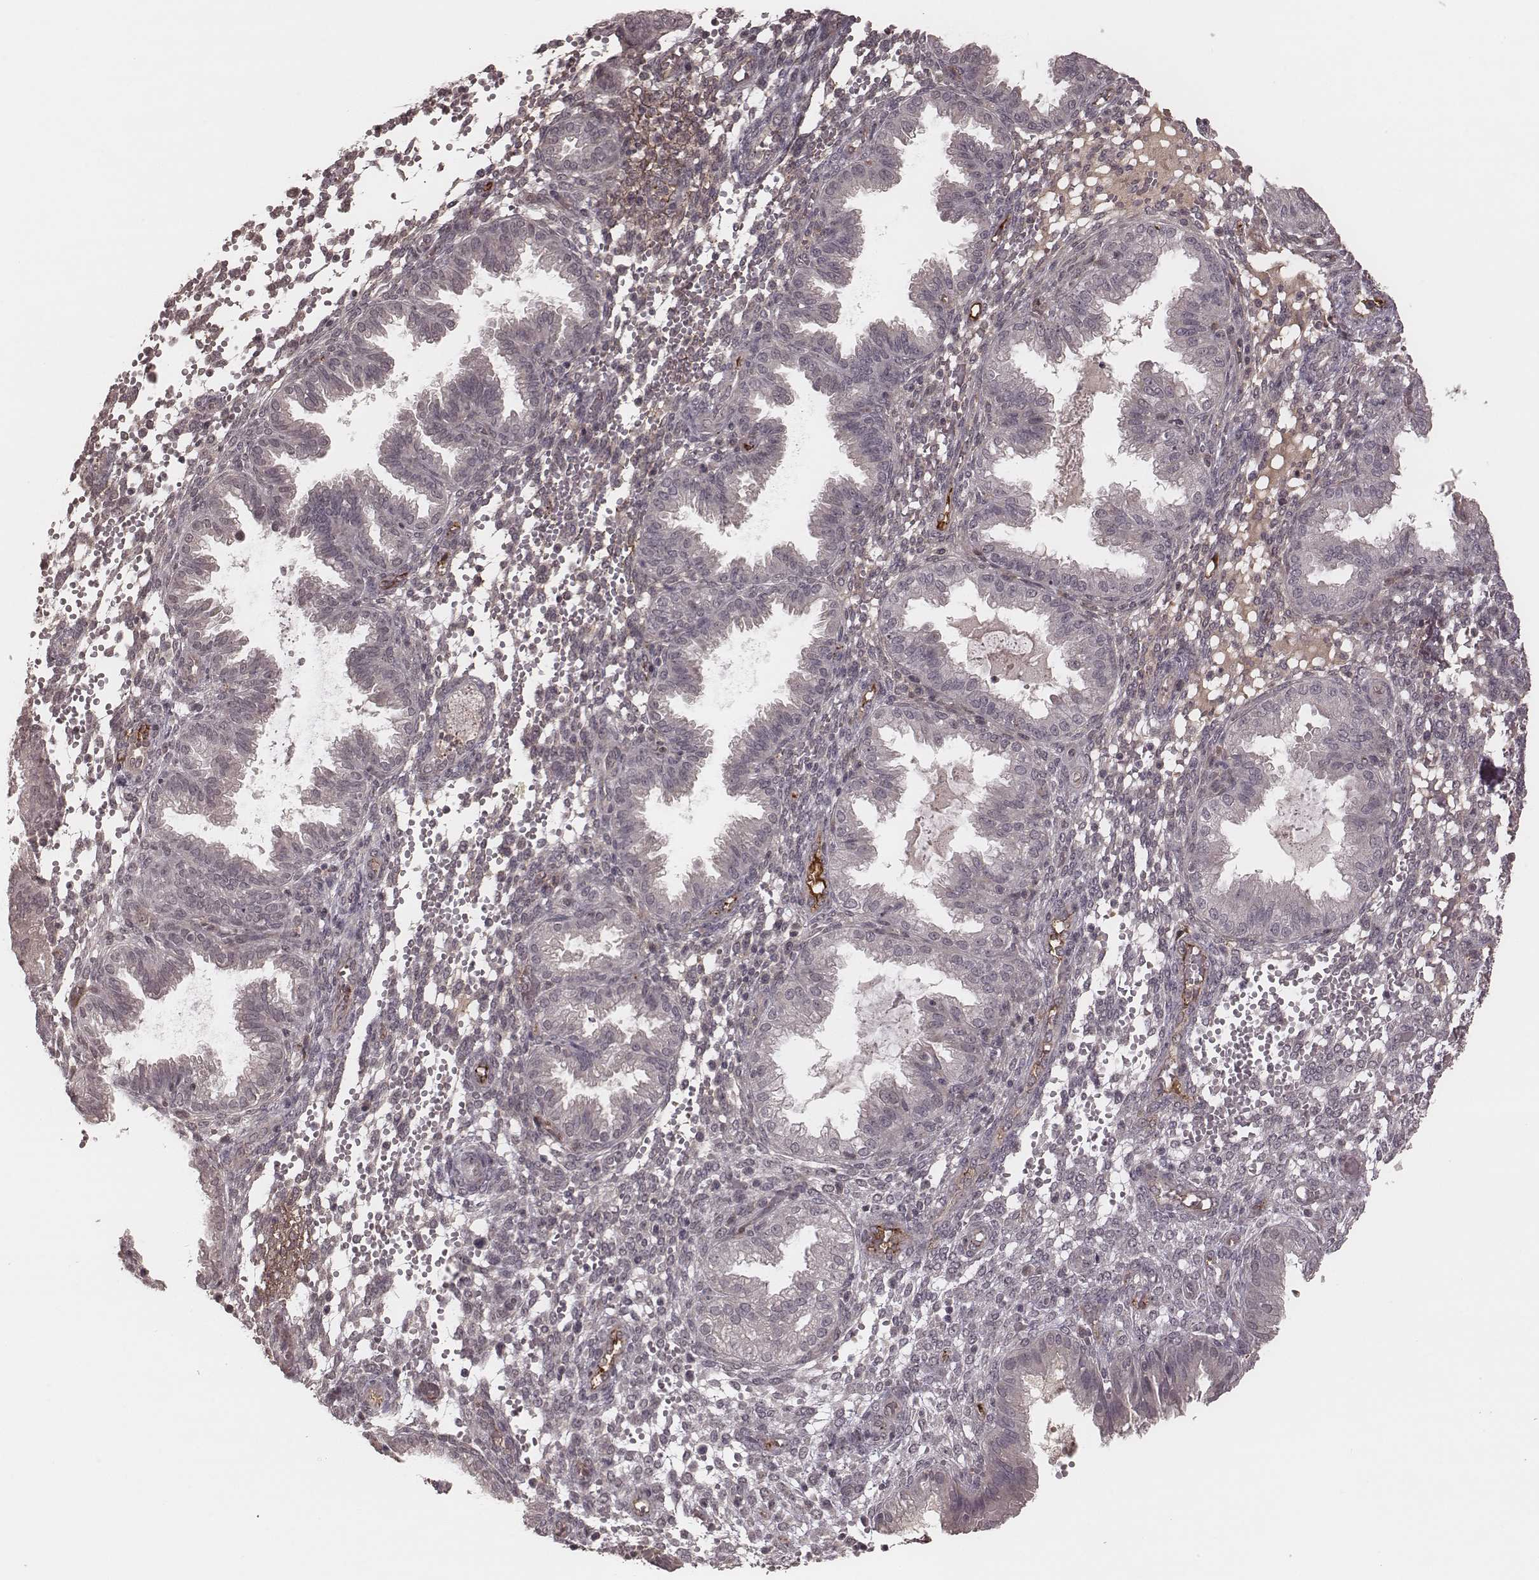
{"staining": {"intensity": "weak", "quantity": "<25%", "location": "cytoplasmic/membranous"}, "tissue": "endometrium", "cell_type": "Cells in endometrial stroma", "image_type": "normal", "snomed": [{"axis": "morphology", "description": "Normal tissue, NOS"}, {"axis": "topography", "description": "Endometrium"}], "caption": "High power microscopy micrograph of an immunohistochemistry (IHC) photomicrograph of unremarkable endometrium, revealing no significant staining in cells in endometrial stroma. (DAB (3,3'-diaminobenzidine) IHC, high magnification).", "gene": "IL5", "patient": {"sex": "female", "age": 33}}